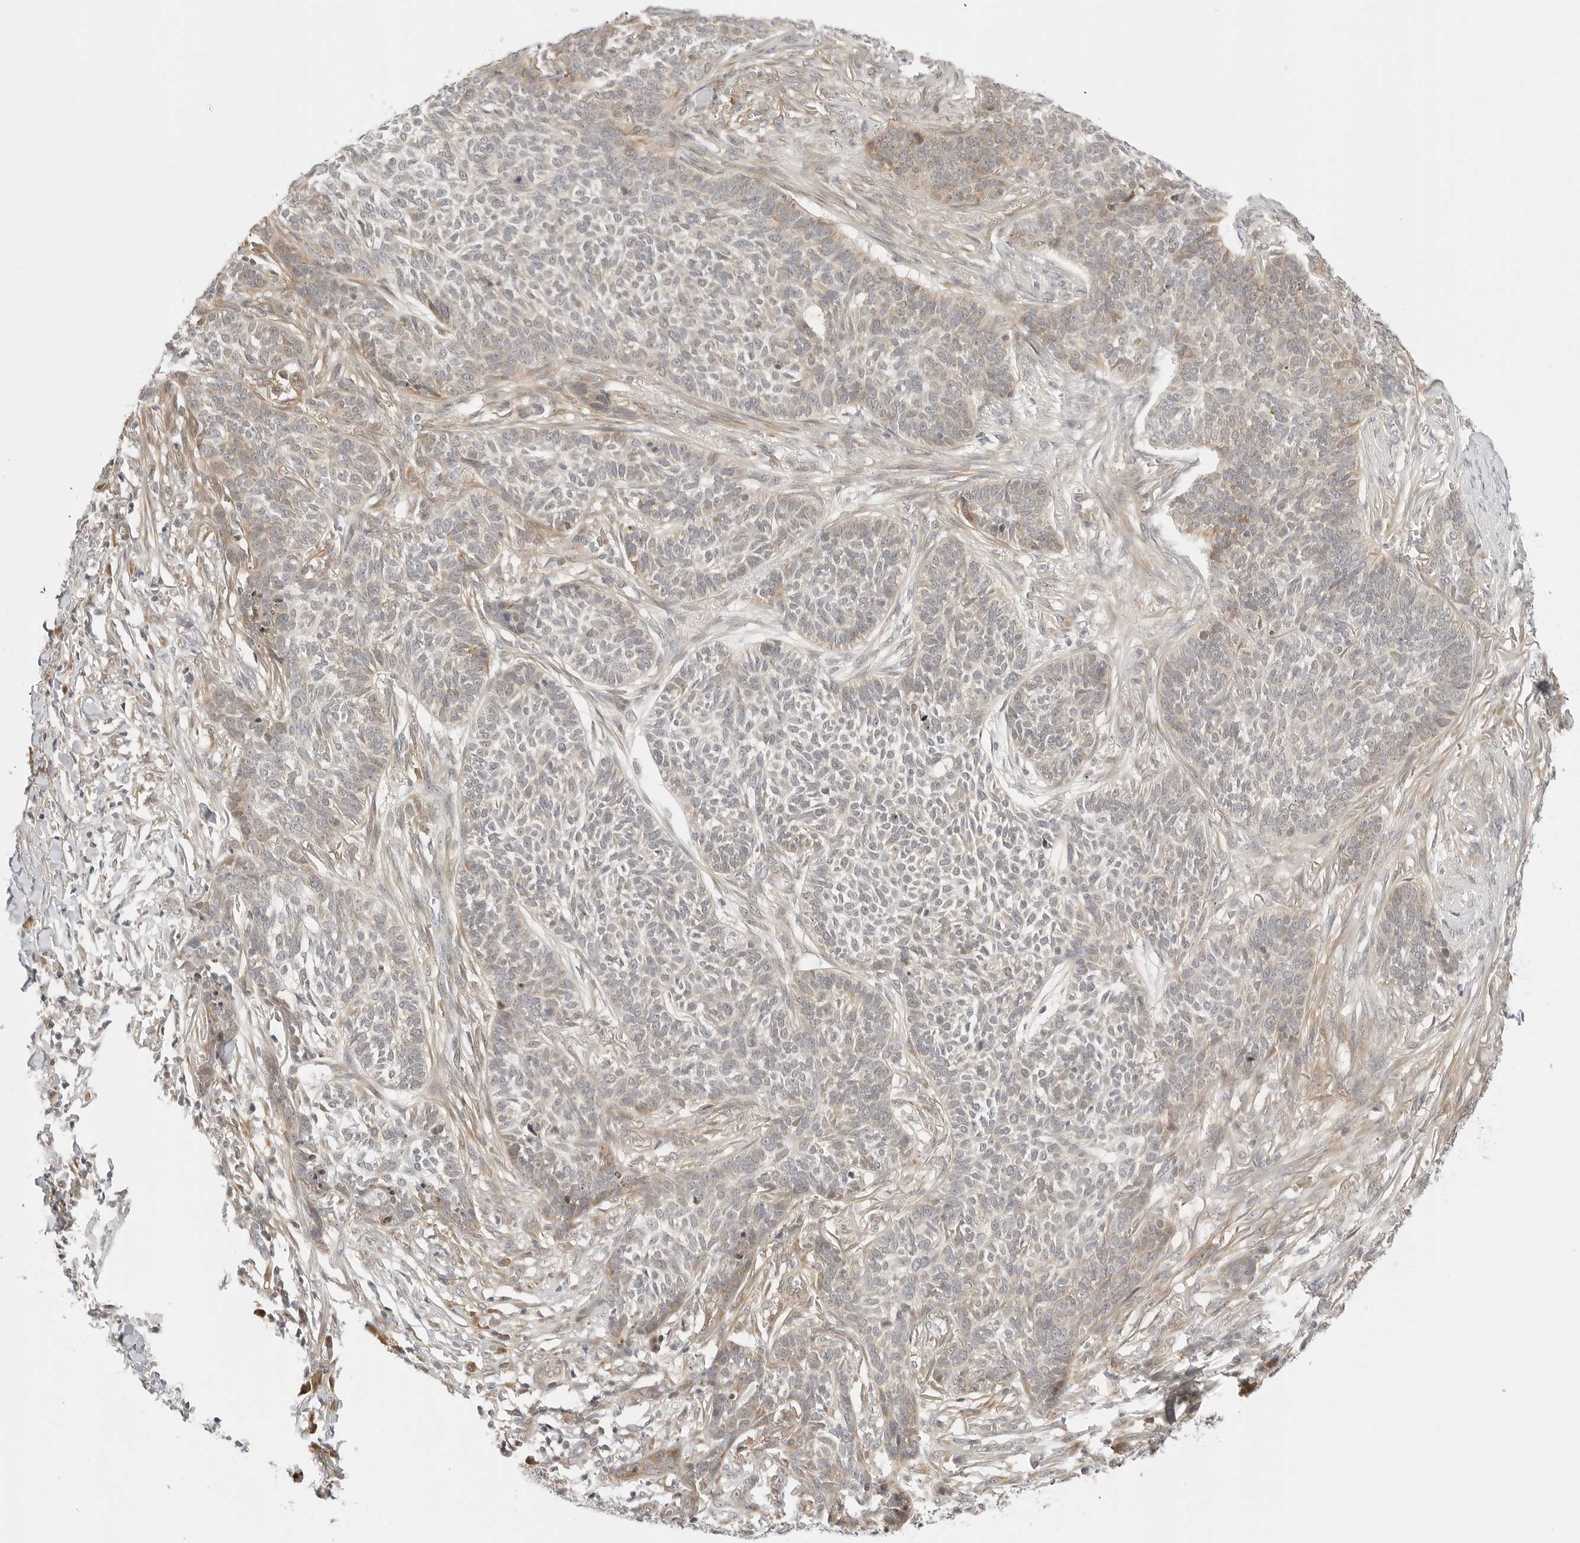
{"staining": {"intensity": "weak", "quantity": "25%-75%", "location": "cytoplasmic/membranous"}, "tissue": "skin cancer", "cell_type": "Tumor cells", "image_type": "cancer", "snomed": [{"axis": "morphology", "description": "Basal cell carcinoma"}, {"axis": "topography", "description": "Skin"}], "caption": "High-power microscopy captured an immunohistochemistry (IHC) histopathology image of skin basal cell carcinoma, revealing weak cytoplasmic/membranous staining in approximately 25%-75% of tumor cells.", "gene": "TCP1", "patient": {"sex": "male", "age": 85}}